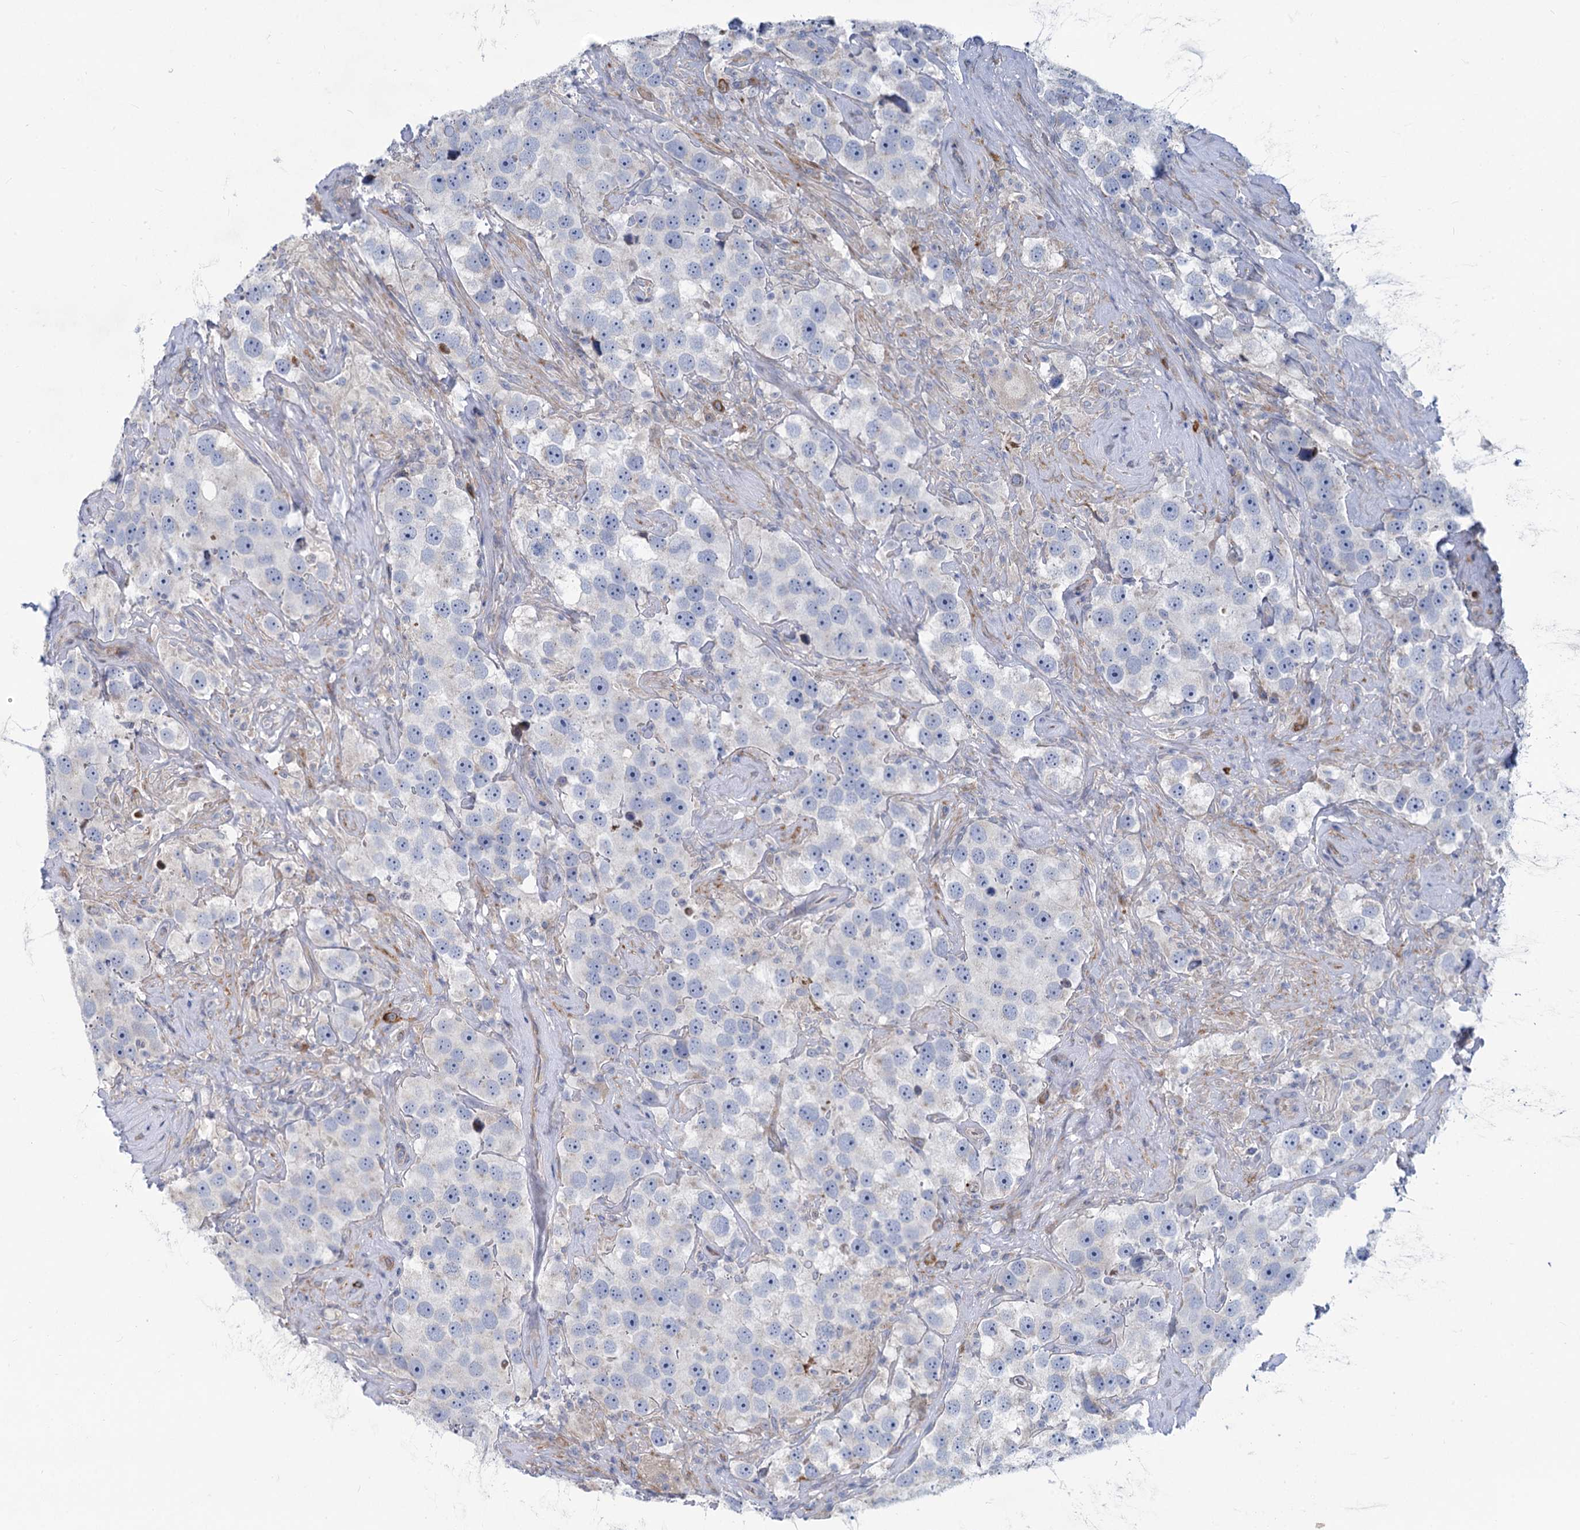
{"staining": {"intensity": "negative", "quantity": "none", "location": "none"}, "tissue": "testis cancer", "cell_type": "Tumor cells", "image_type": "cancer", "snomed": [{"axis": "morphology", "description": "Seminoma, NOS"}, {"axis": "topography", "description": "Testis"}], "caption": "Immunohistochemistry of human testis seminoma demonstrates no staining in tumor cells.", "gene": "PRSS35", "patient": {"sex": "male", "age": 49}}